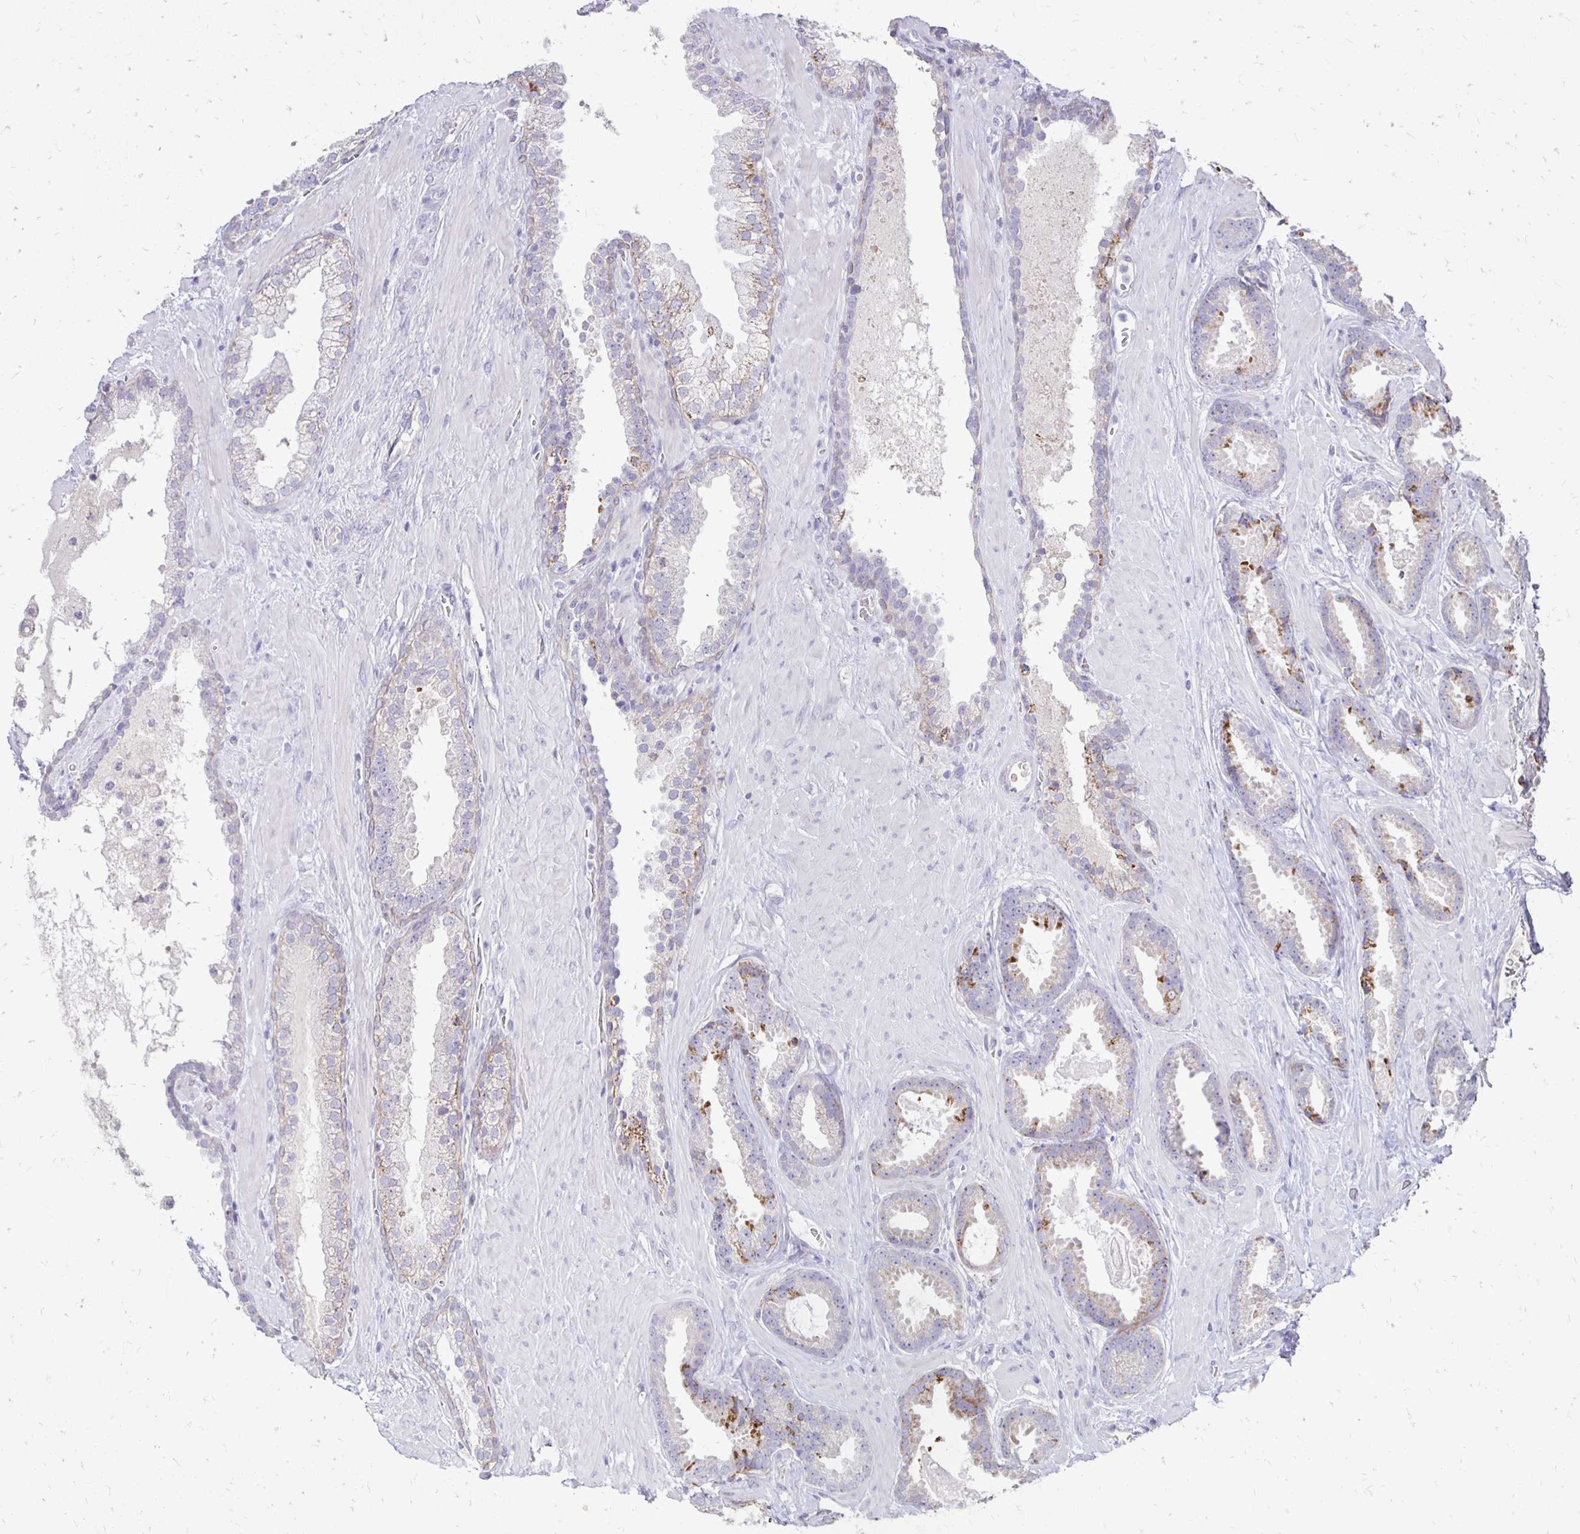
{"staining": {"intensity": "moderate", "quantity": "<25%", "location": "cytoplasmic/membranous"}, "tissue": "prostate cancer", "cell_type": "Tumor cells", "image_type": "cancer", "snomed": [{"axis": "morphology", "description": "Adenocarcinoma, Low grade"}, {"axis": "topography", "description": "Prostate"}], "caption": "Human prostate adenocarcinoma (low-grade) stained for a protein (brown) shows moderate cytoplasmic/membranous positive positivity in about <25% of tumor cells.", "gene": "GAS2", "patient": {"sex": "male", "age": 62}}